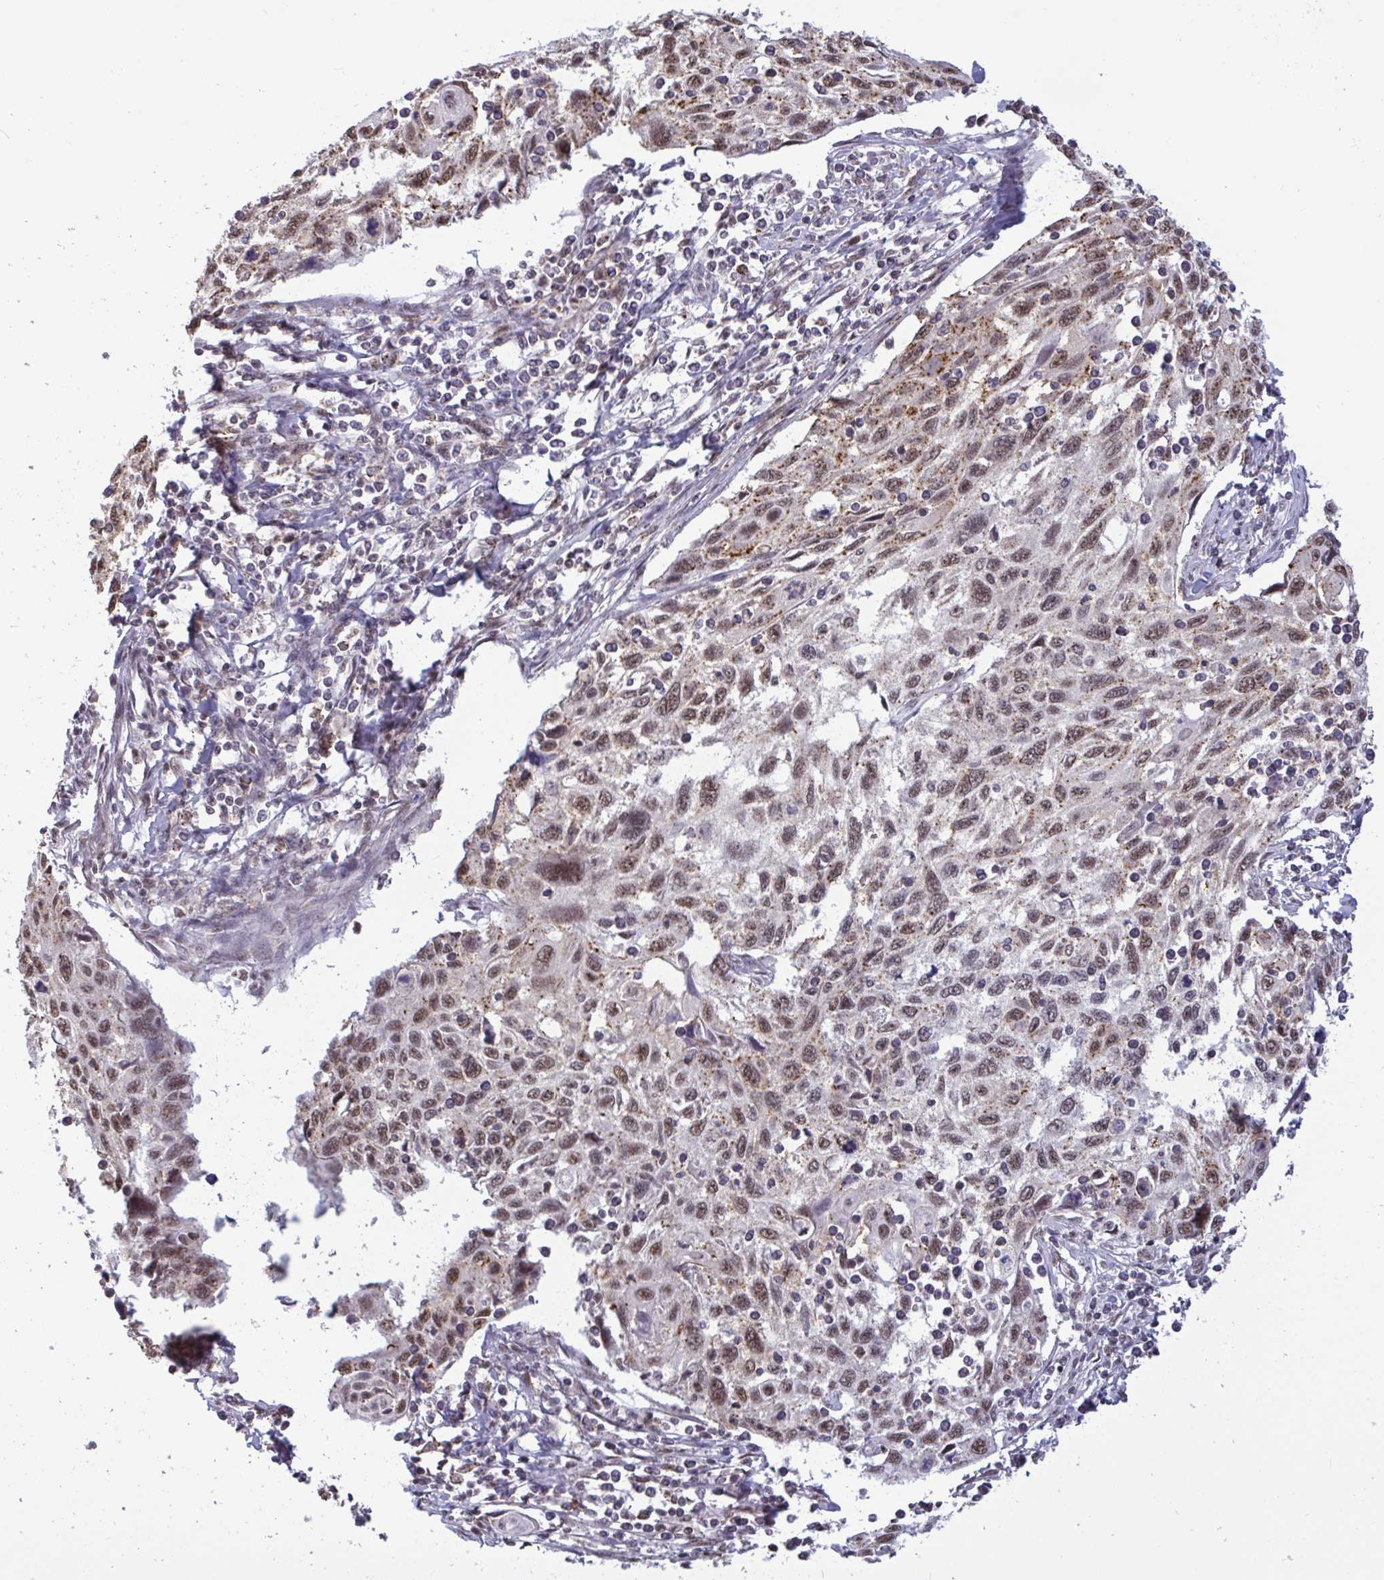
{"staining": {"intensity": "weak", "quantity": "25%-75%", "location": "cytoplasmic/membranous,nuclear"}, "tissue": "cervical cancer", "cell_type": "Tumor cells", "image_type": "cancer", "snomed": [{"axis": "morphology", "description": "Squamous cell carcinoma, NOS"}, {"axis": "topography", "description": "Cervix"}], "caption": "Approximately 25%-75% of tumor cells in cervical squamous cell carcinoma exhibit weak cytoplasmic/membranous and nuclear protein staining as visualized by brown immunohistochemical staining.", "gene": "PUF60", "patient": {"sex": "female", "age": 70}}